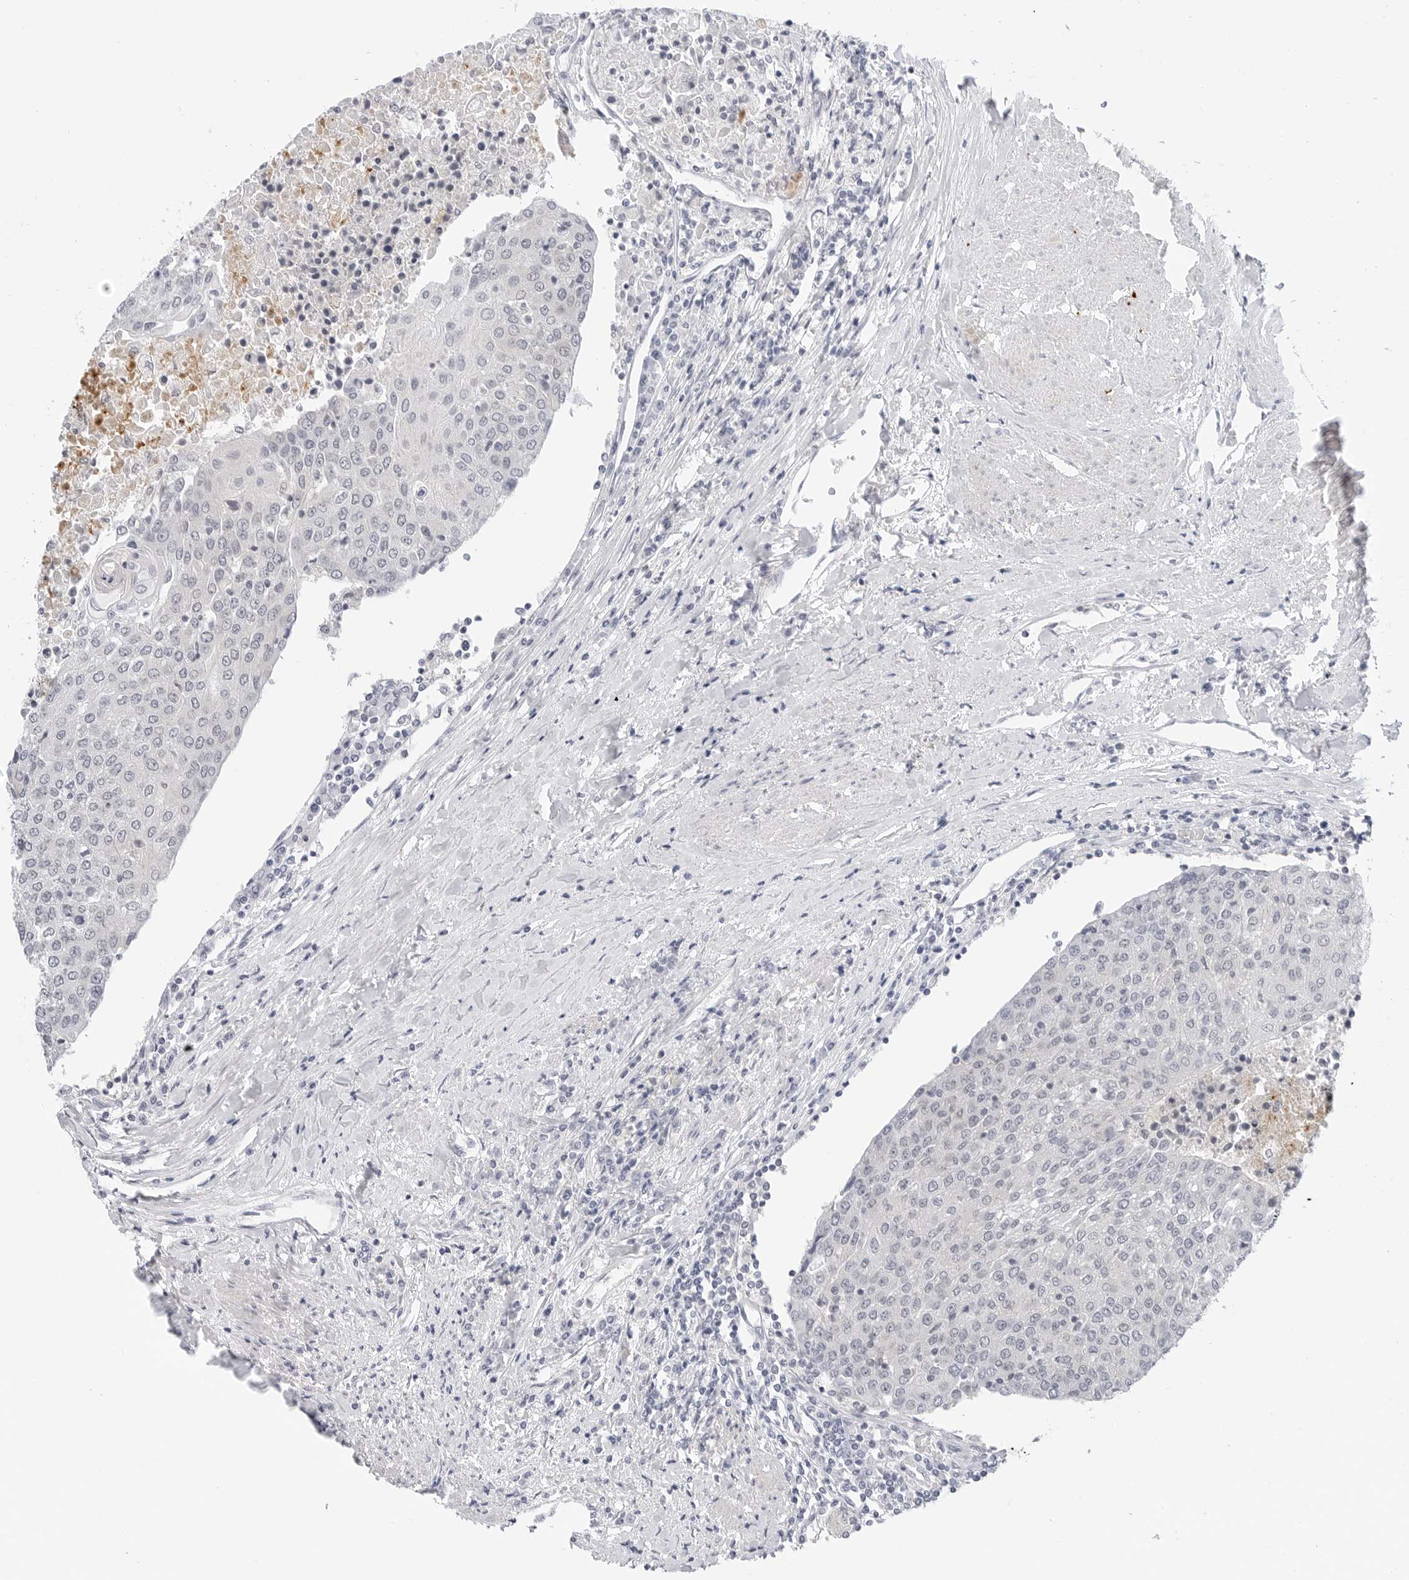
{"staining": {"intensity": "negative", "quantity": "none", "location": "none"}, "tissue": "urothelial cancer", "cell_type": "Tumor cells", "image_type": "cancer", "snomed": [{"axis": "morphology", "description": "Urothelial carcinoma, High grade"}, {"axis": "topography", "description": "Urinary bladder"}], "caption": "Immunohistochemistry (IHC) image of neoplastic tissue: high-grade urothelial carcinoma stained with DAB demonstrates no significant protein positivity in tumor cells. The staining was performed using DAB (3,3'-diaminobenzidine) to visualize the protein expression in brown, while the nuclei were stained in blue with hematoxylin (Magnification: 20x).", "gene": "MAP2K5", "patient": {"sex": "female", "age": 85}}